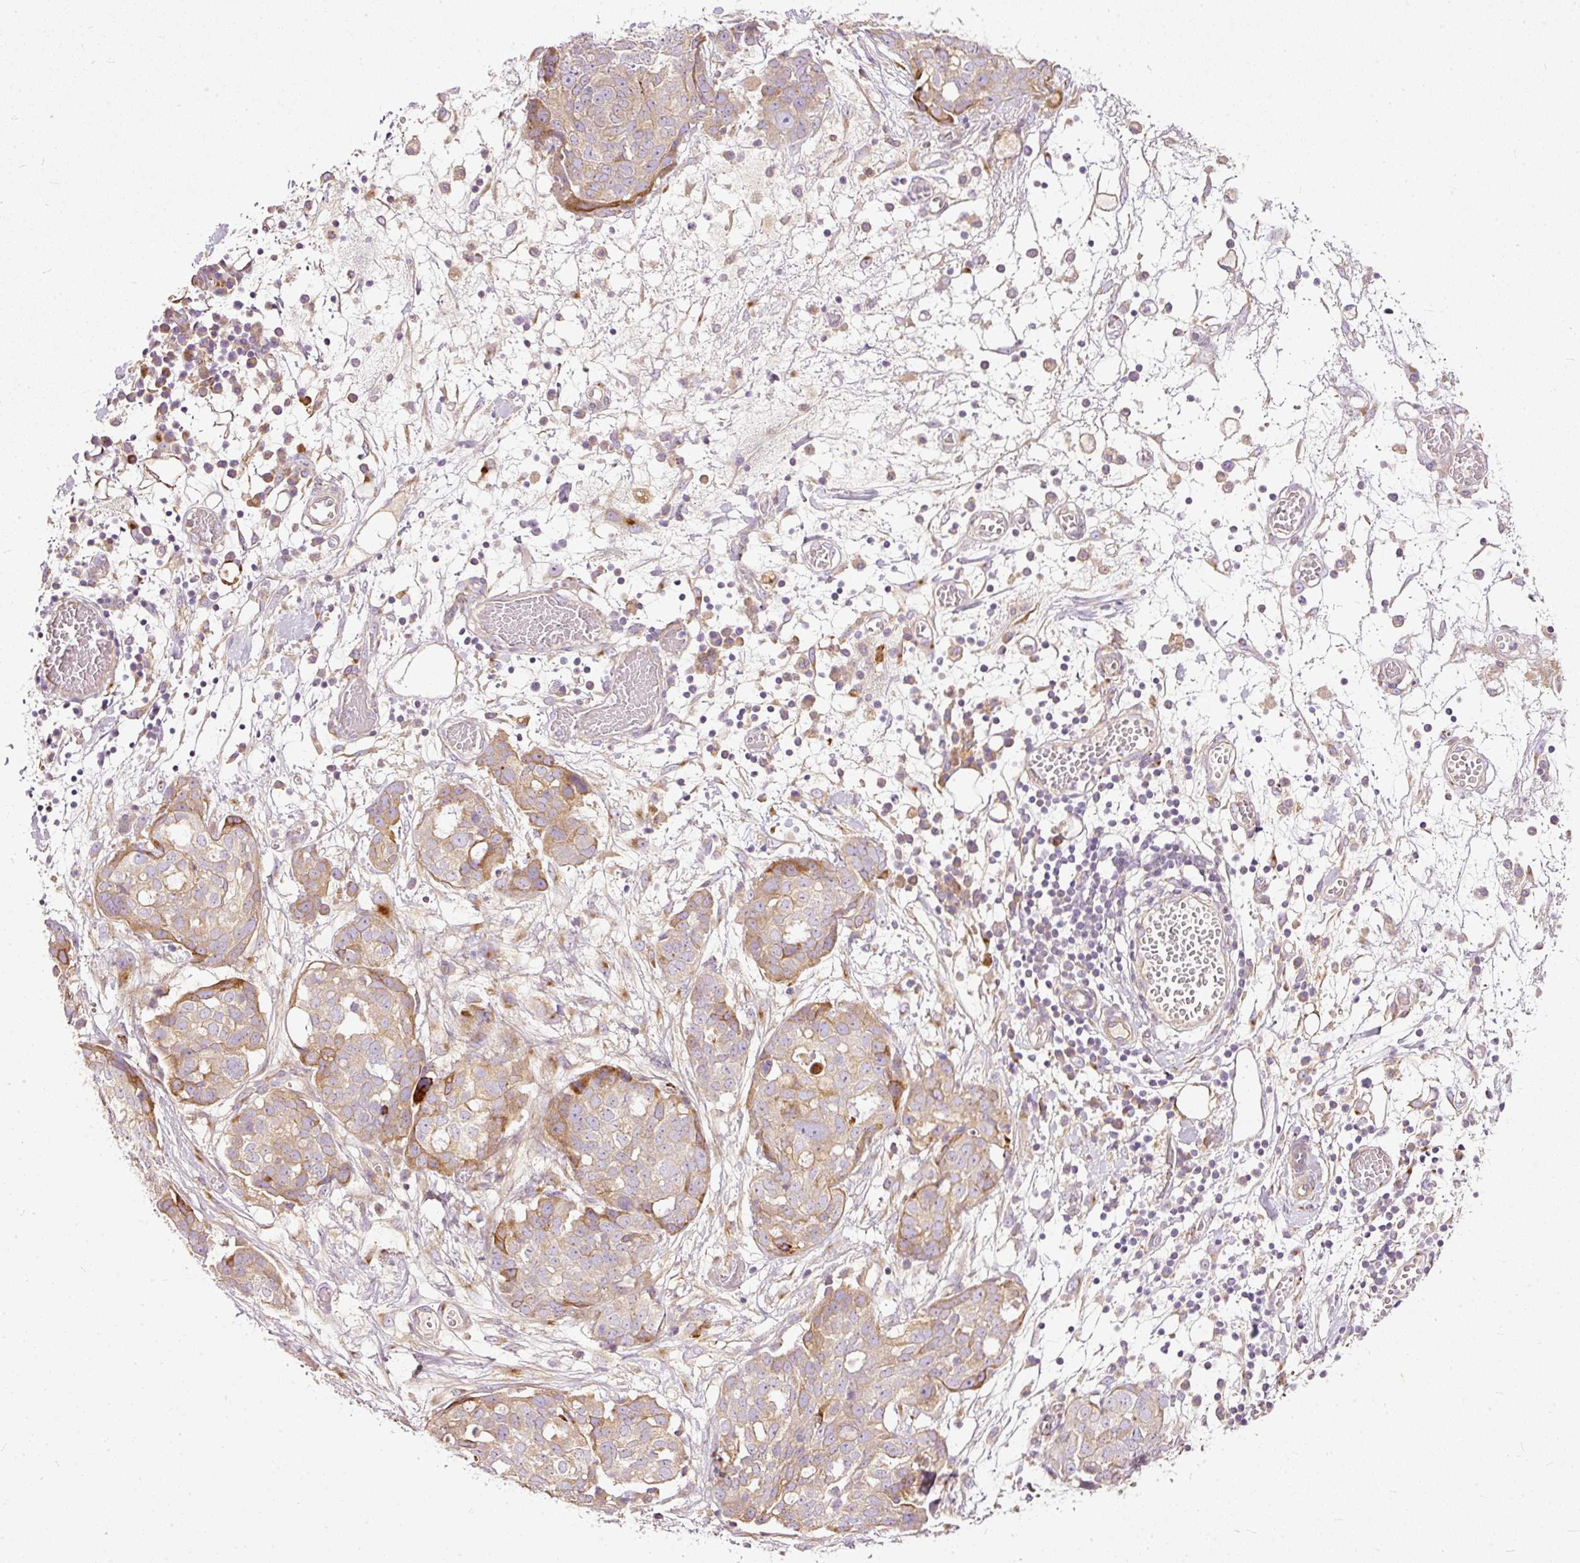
{"staining": {"intensity": "moderate", "quantity": "<25%", "location": "cytoplasmic/membranous"}, "tissue": "ovarian cancer", "cell_type": "Tumor cells", "image_type": "cancer", "snomed": [{"axis": "morphology", "description": "Cystadenocarcinoma, serous, NOS"}, {"axis": "topography", "description": "Soft tissue"}, {"axis": "topography", "description": "Ovary"}], "caption": "Protein staining displays moderate cytoplasmic/membranous expression in about <25% of tumor cells in serous cystadenocarcinoma (ovarian).", "gene": "PAQR9", "patient": {"sex": "female", "age": 57}}